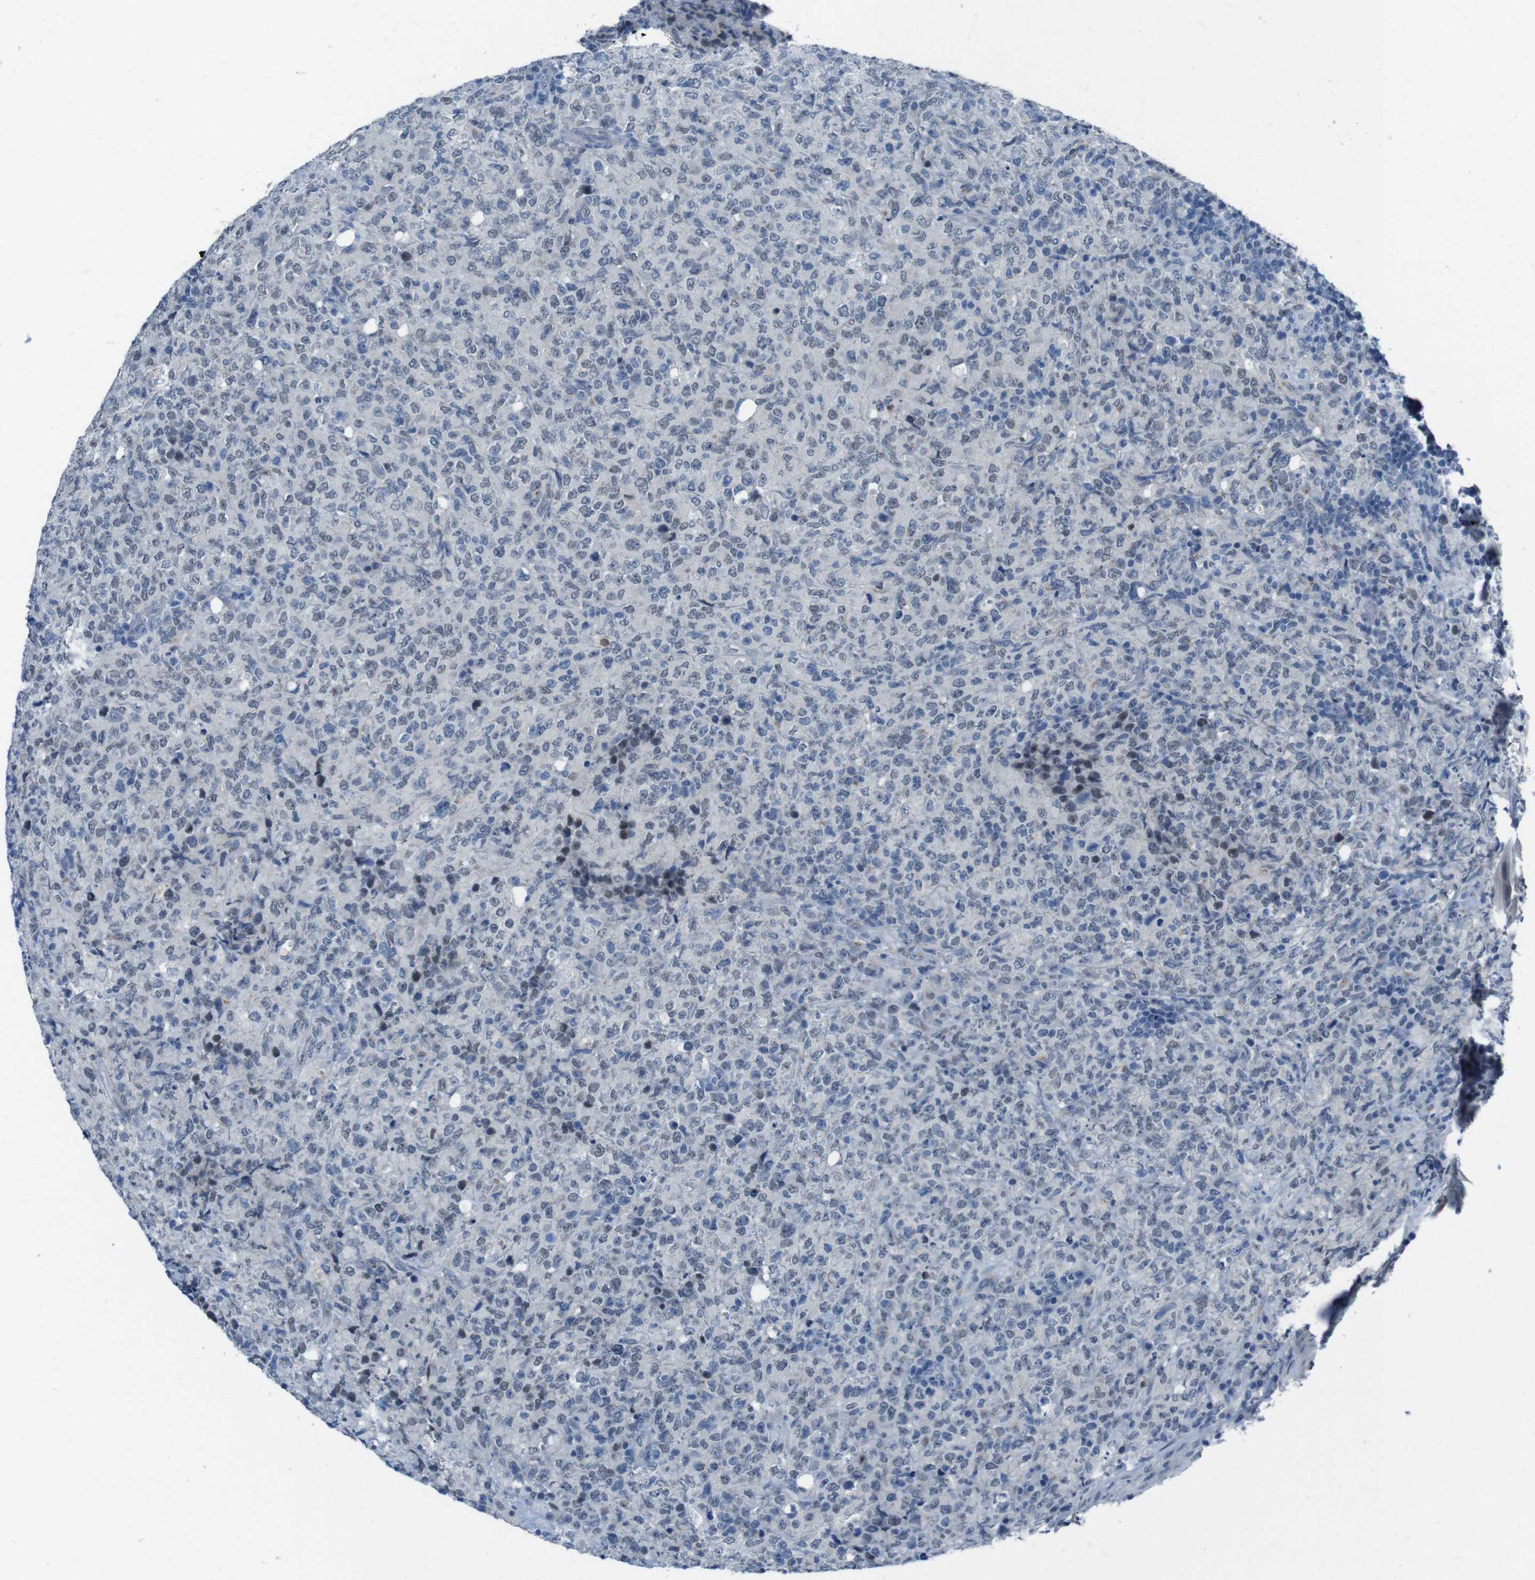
{"staining": {"intensity": "negative", "quantity": "none", "location": "none"}, "tissue": "lymphoma", "cell_type": "Tumor cells", "image_type": "cancer", "snomed": [{"axis": "morphology", "description": "Malignant lymphoma, non-Hodgkin's type, High grade"}, {"axis": "topography", "description": "Tonsil"}], "caption": "This is an IHC image of malignant lymphoma, non-Hodgkin's type (high-grade). There is no expression in tumor cells.", "gene": "CDHR2", "patient": {"sex": "female", "age": 36}}